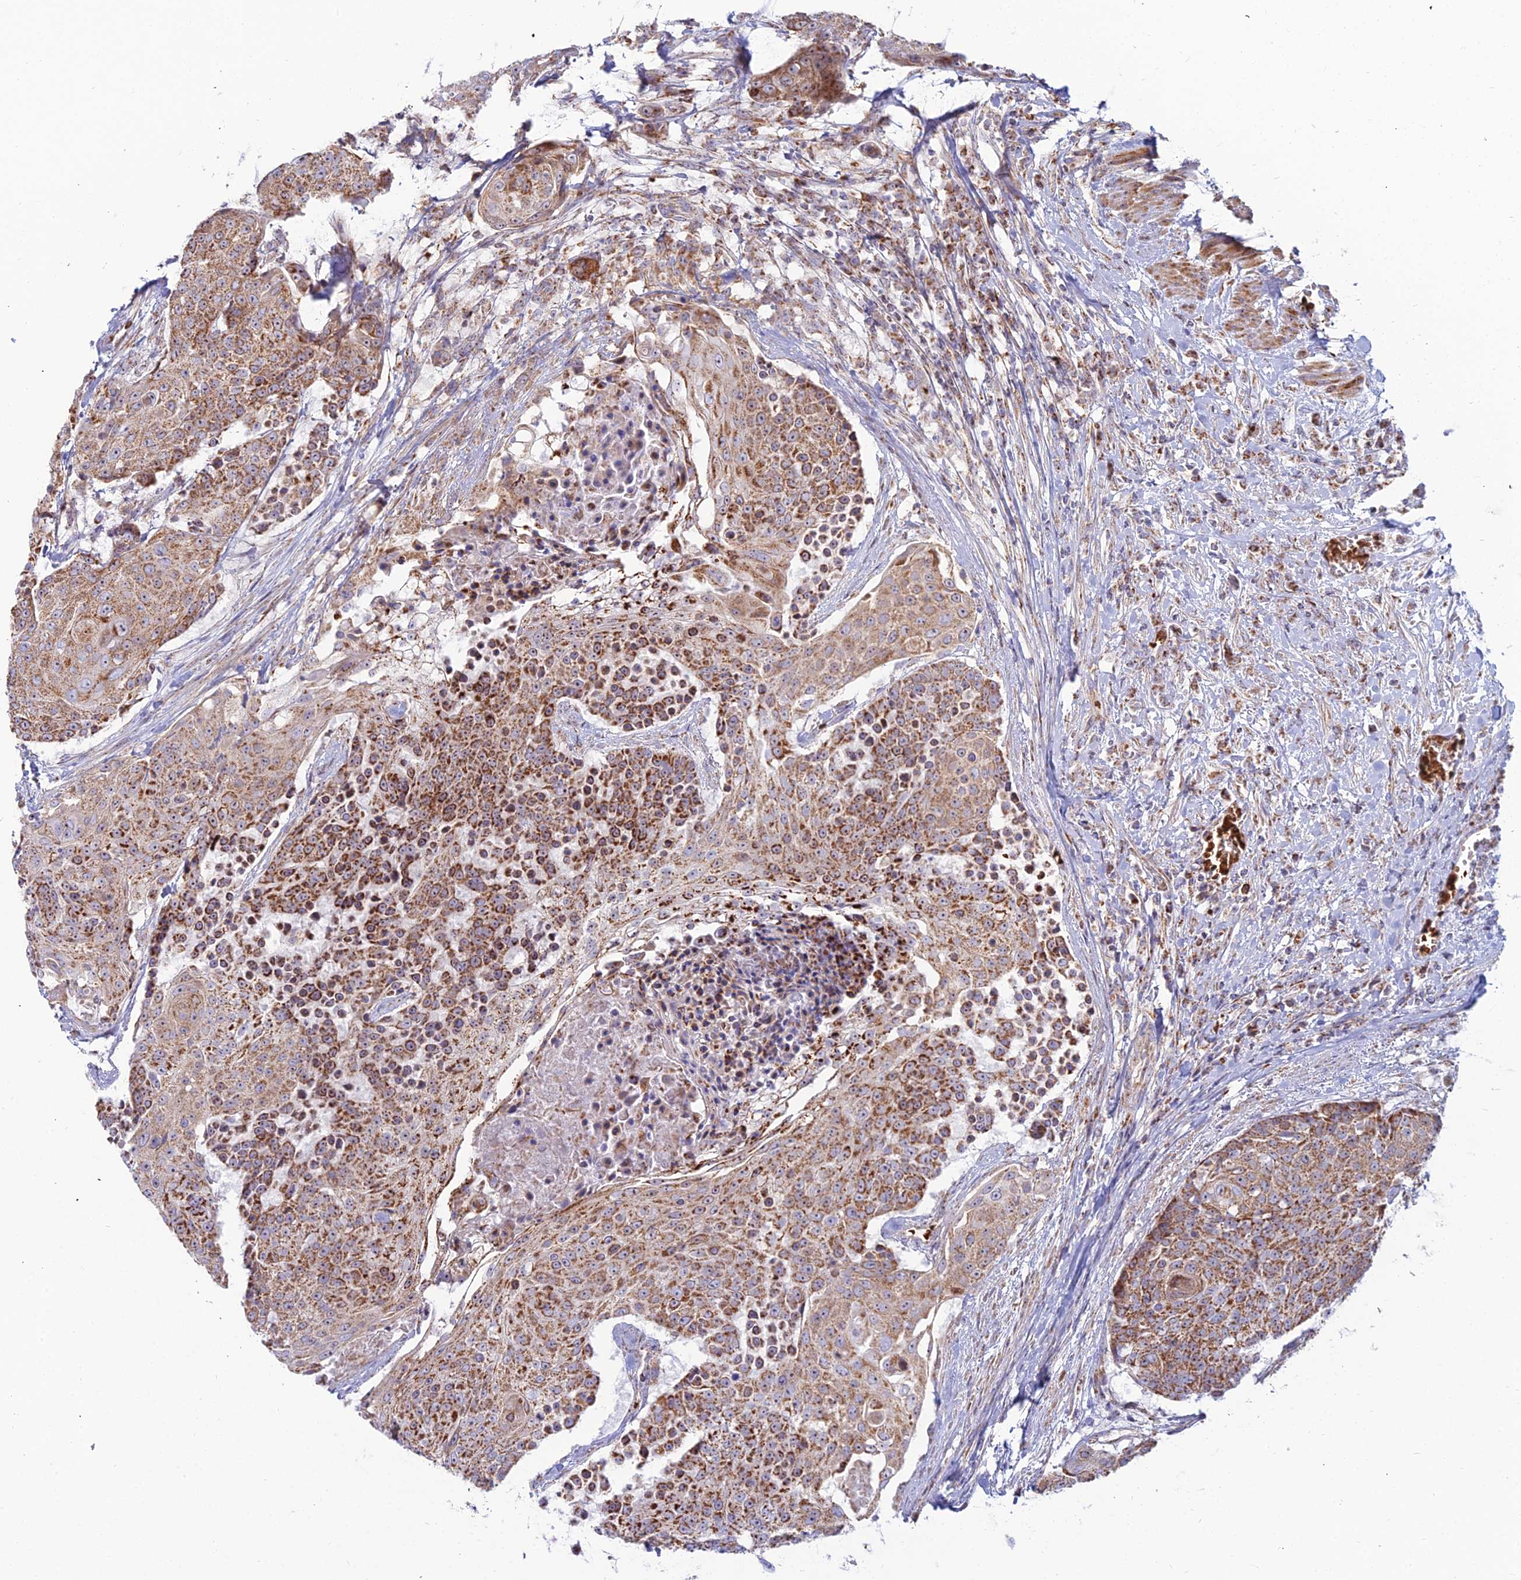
{"staining": {"intensity": "strong", "quantity": ">75%", "location": "cytoplasmic/membranous"}, "tissue": "urothelial cancer", "cell_type": "Tumor cells", "image_type": "cancer", "snomed": [{"axis": "morphology", "description": "Urothelial carcinoma, High grade"}, {"axis": "topography", "description": "Urinary bladder"}], "caption": "IHC of human high-grade urothelial carcinoma shows high levels of strong cytoplasmic/membranous expression in approximately >75% of tumor cells. The protein is stained brown, and the nuclei are stained in blue (DAB IHC with brightfield microscopy, high magnification).", "gene": "SLC35F4", "patient": {"sex": "female", "age": 63}}